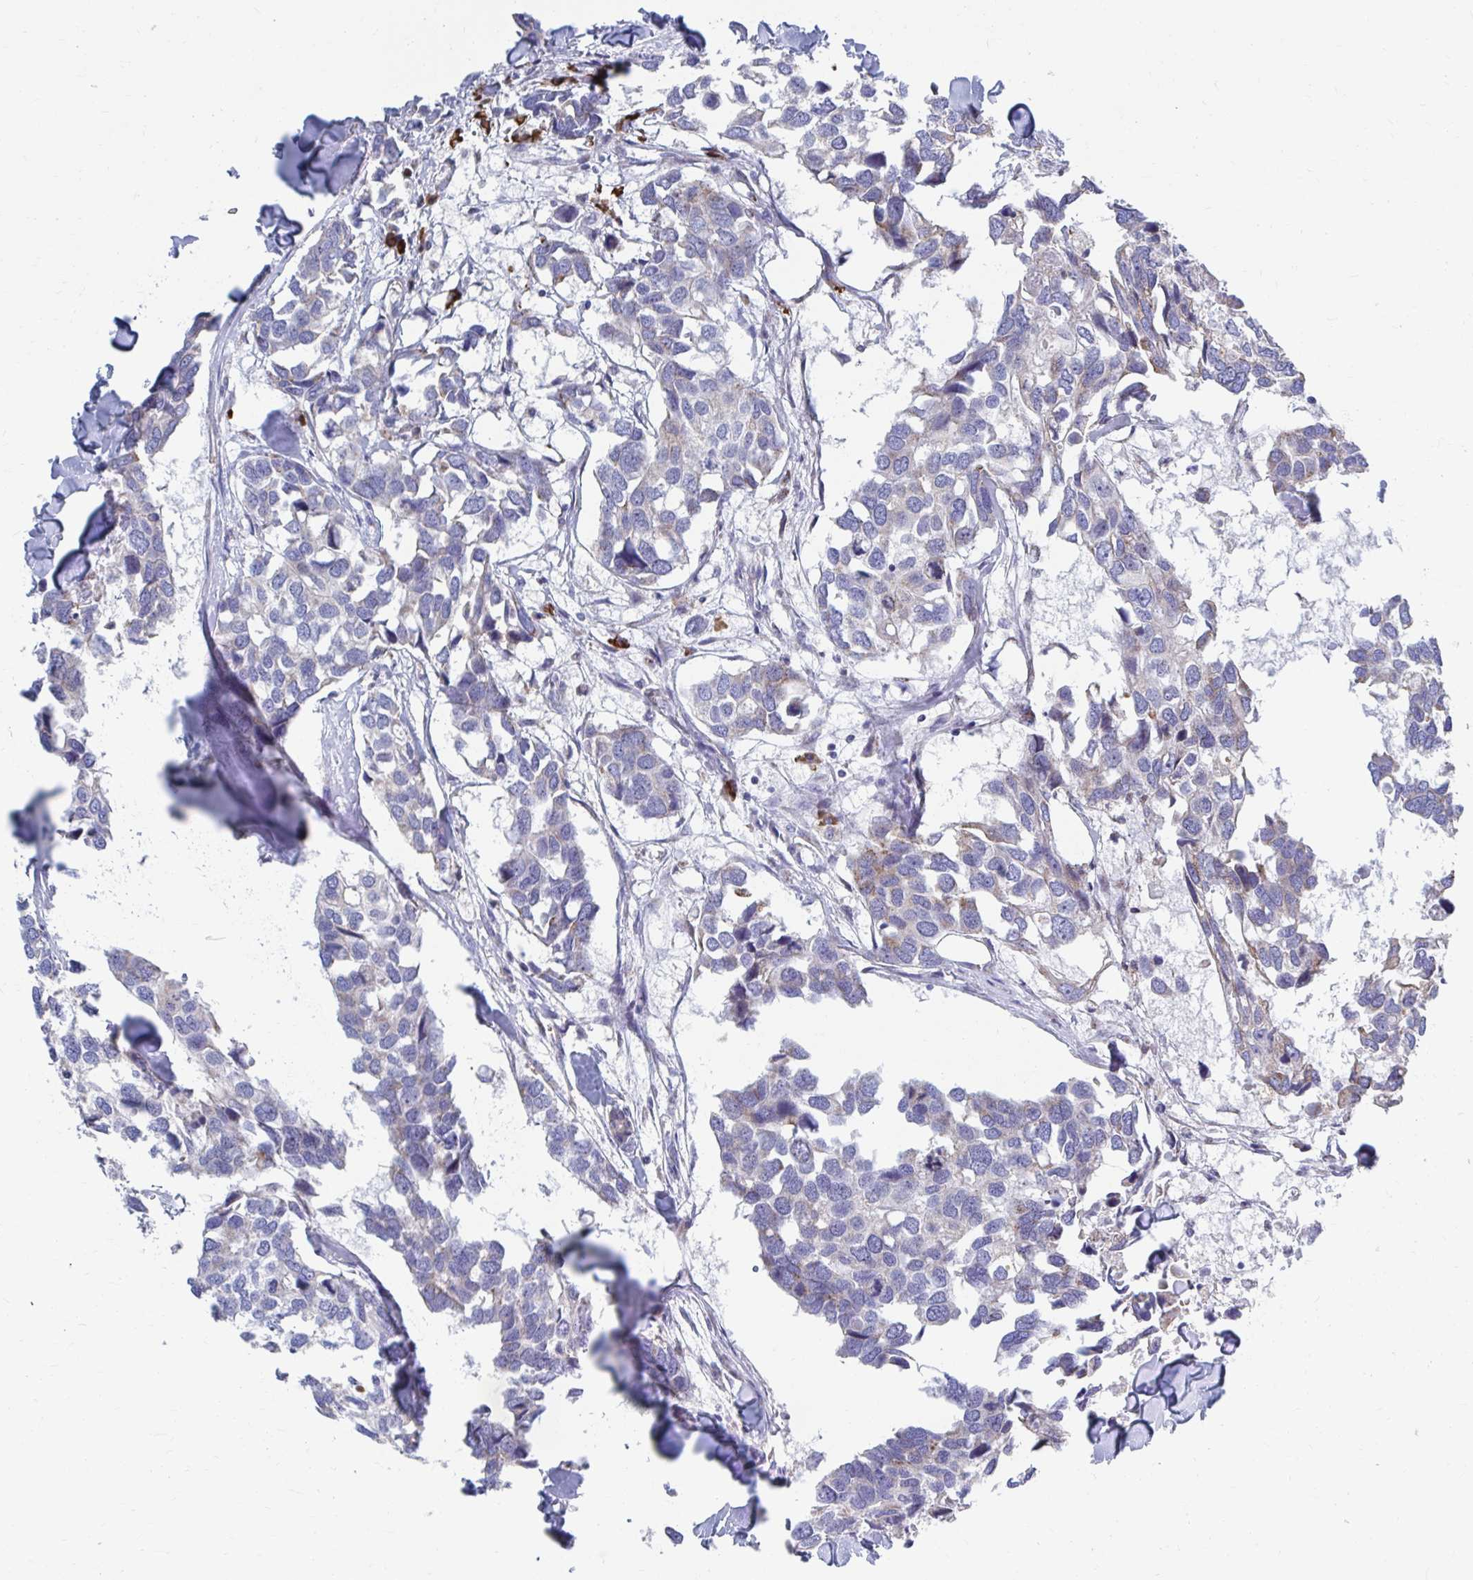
{"staining": {"intensity": "negative", "quantity": "none", "location": "none"}, "tissue": "breast cancer", "cell_type": "Tumor cells", "image_type": "cancer", "snomed": [{"axis": "morphology", "description": "Duct carcinoma"}, {"axis": "topography", "description": "Breast"}], "caption": "This micrograph is of breast infiltrating ductal carcinoma stained with immunohistochemistry (IHC) to label a protein in brown with the nuclei are counter-stained blue. There is no staining in tumor cells. Brightfield microscopy of immunohistochemistry (IHC) stained with DAB (3,3'-diaminobenzidine) (brown) and hematoxylin (blue), captured at high magnification.", "gene": "FKBP2", "patient": {"sex": "female", "age": 83}}